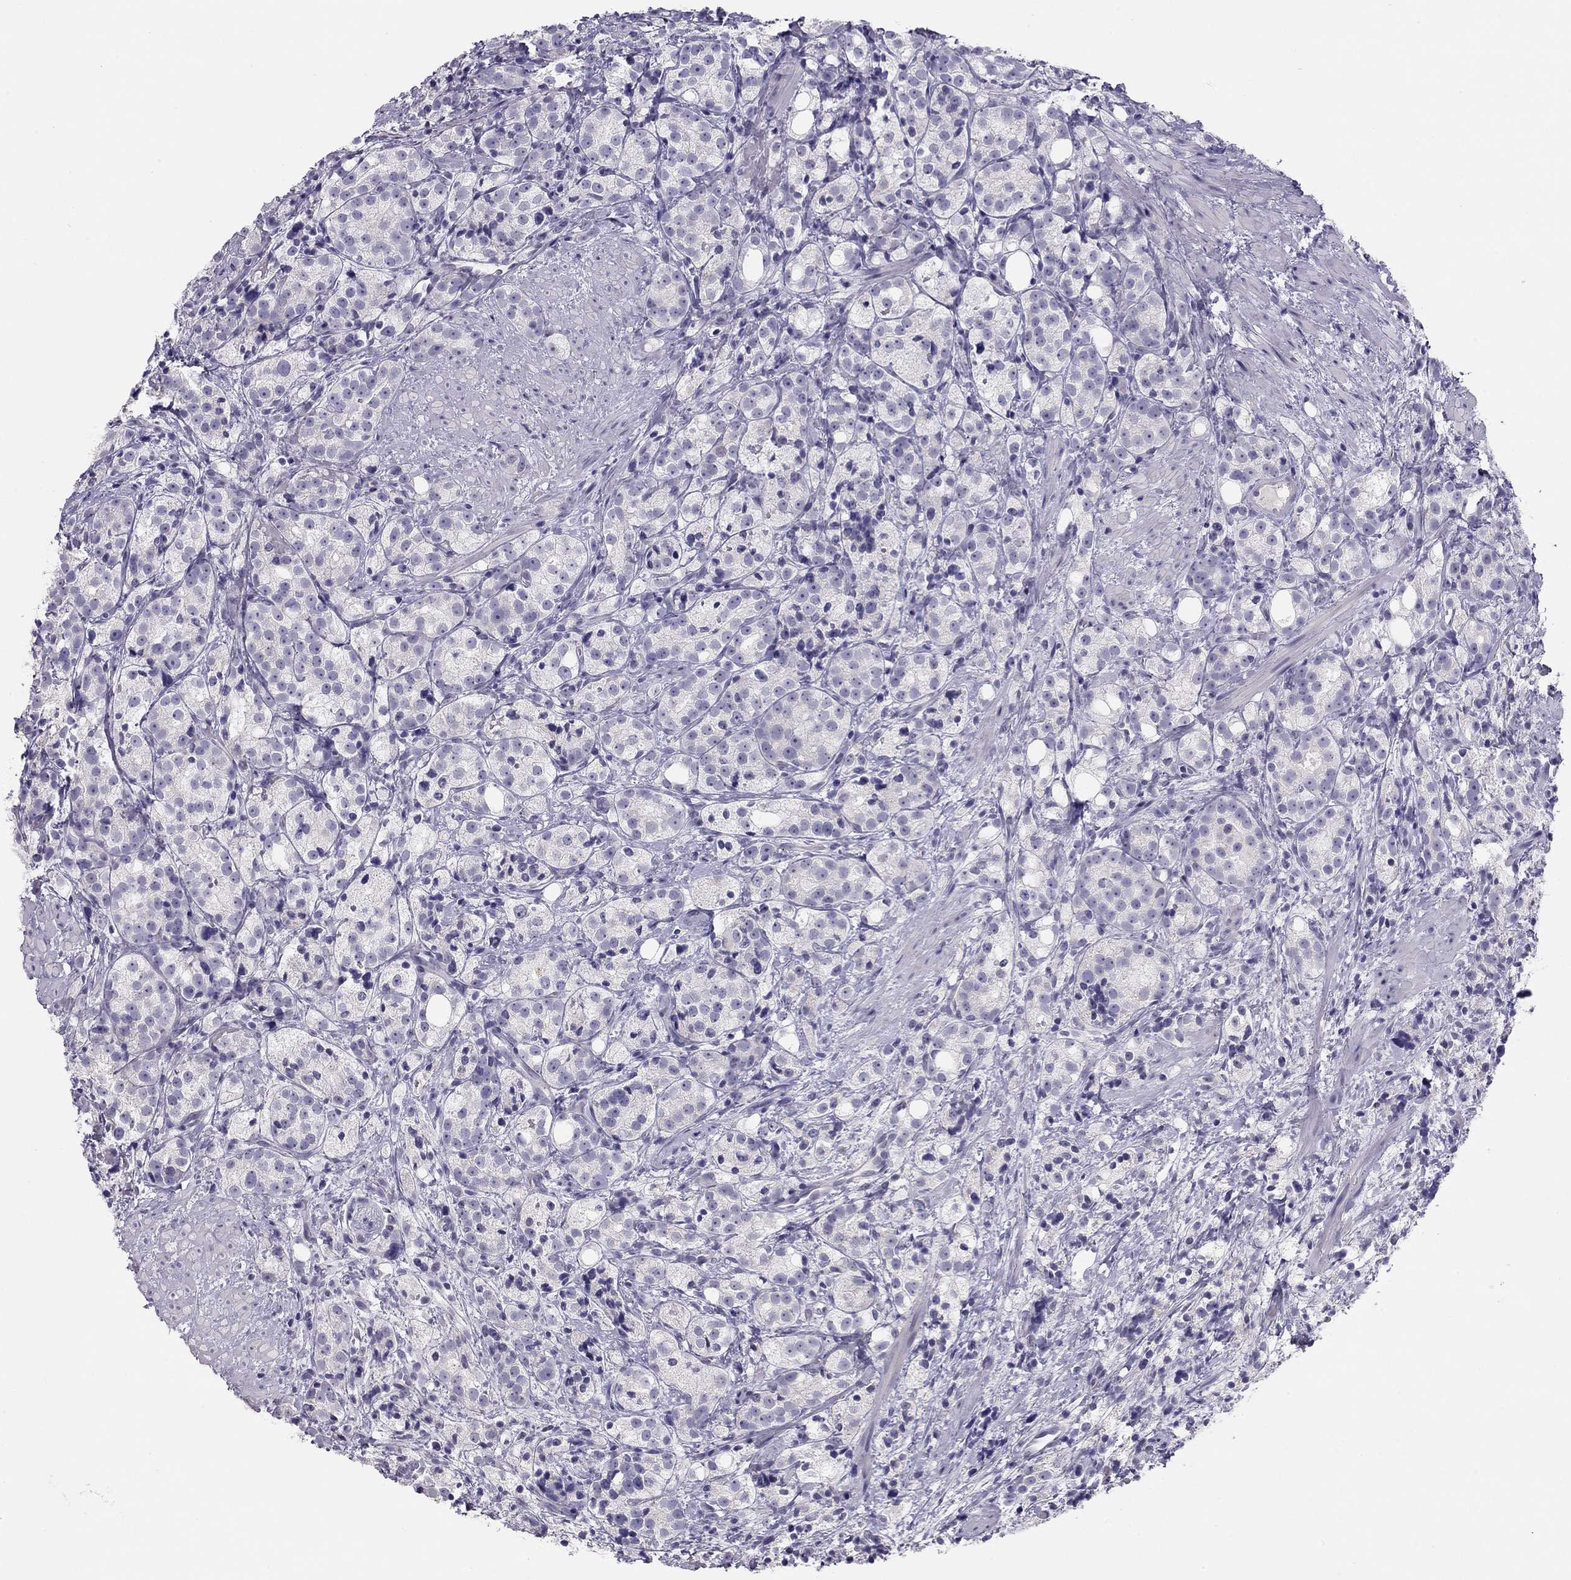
{"staining": {"intensity": "negative", "quantity": "none", "location": "none"}, "tissue": "prostate cancer", "cell_type": "Tumor cells", "image_type": "cancer", "snomed": [{"axis": "morphology", "description": "Adenocarcinoma, High grade"}, {"axis": "topography", "description": "Prostate"}], "caption": "Tumor cells show no significant positivity in prostate cancer (high-grade adenocarcinoma). (Immunohistochemistry (ihc), brightfield microscopy, high magnification).", "gene": "KCNV2", "patient": {"sex": "male", "age": 53}}